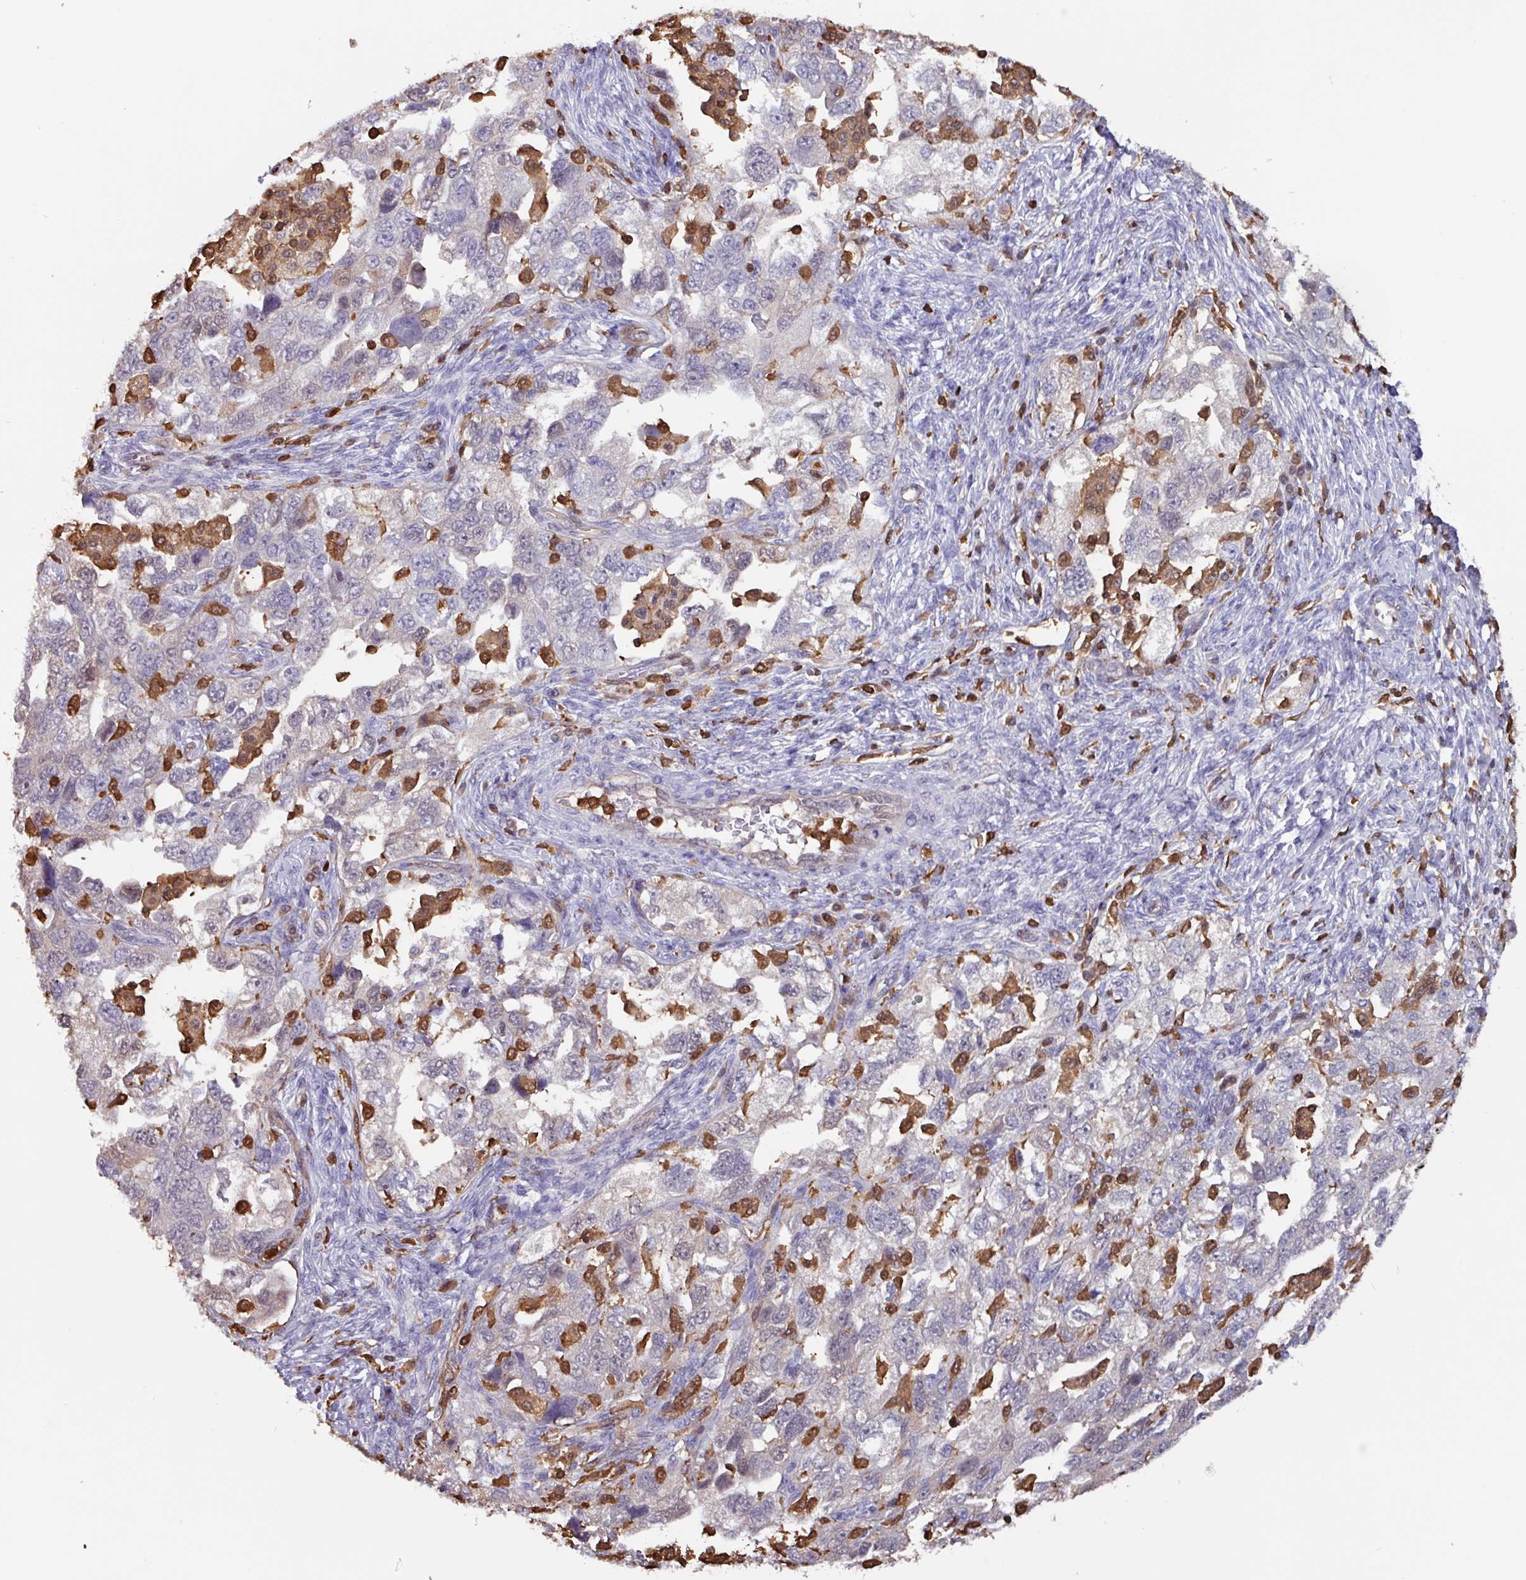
{"staining": {"intensity": "negative", "quantity": "none", "location": "none"}, "tissue": "ovarian cancer", "cell_type": "Tumor cells", "image_type": "cancer", "snomed": [{"axis": "morphology", "description": "Carcinoma, NOS"}, {"axis": "morphology", "description": "Cystadenocarcinoma, serous, NOS"}, {"axis": "topography", "description": "Ovary"}], "caption": "Immunohistochemical staining of human ovarian cancer (serous cystadenocarcinoma) reveals no significant positivity in tumor cells. Nuclei are stained in blue.", "gene": "ARHGDIB", "patient": {"sex": "female", "age": 69}}